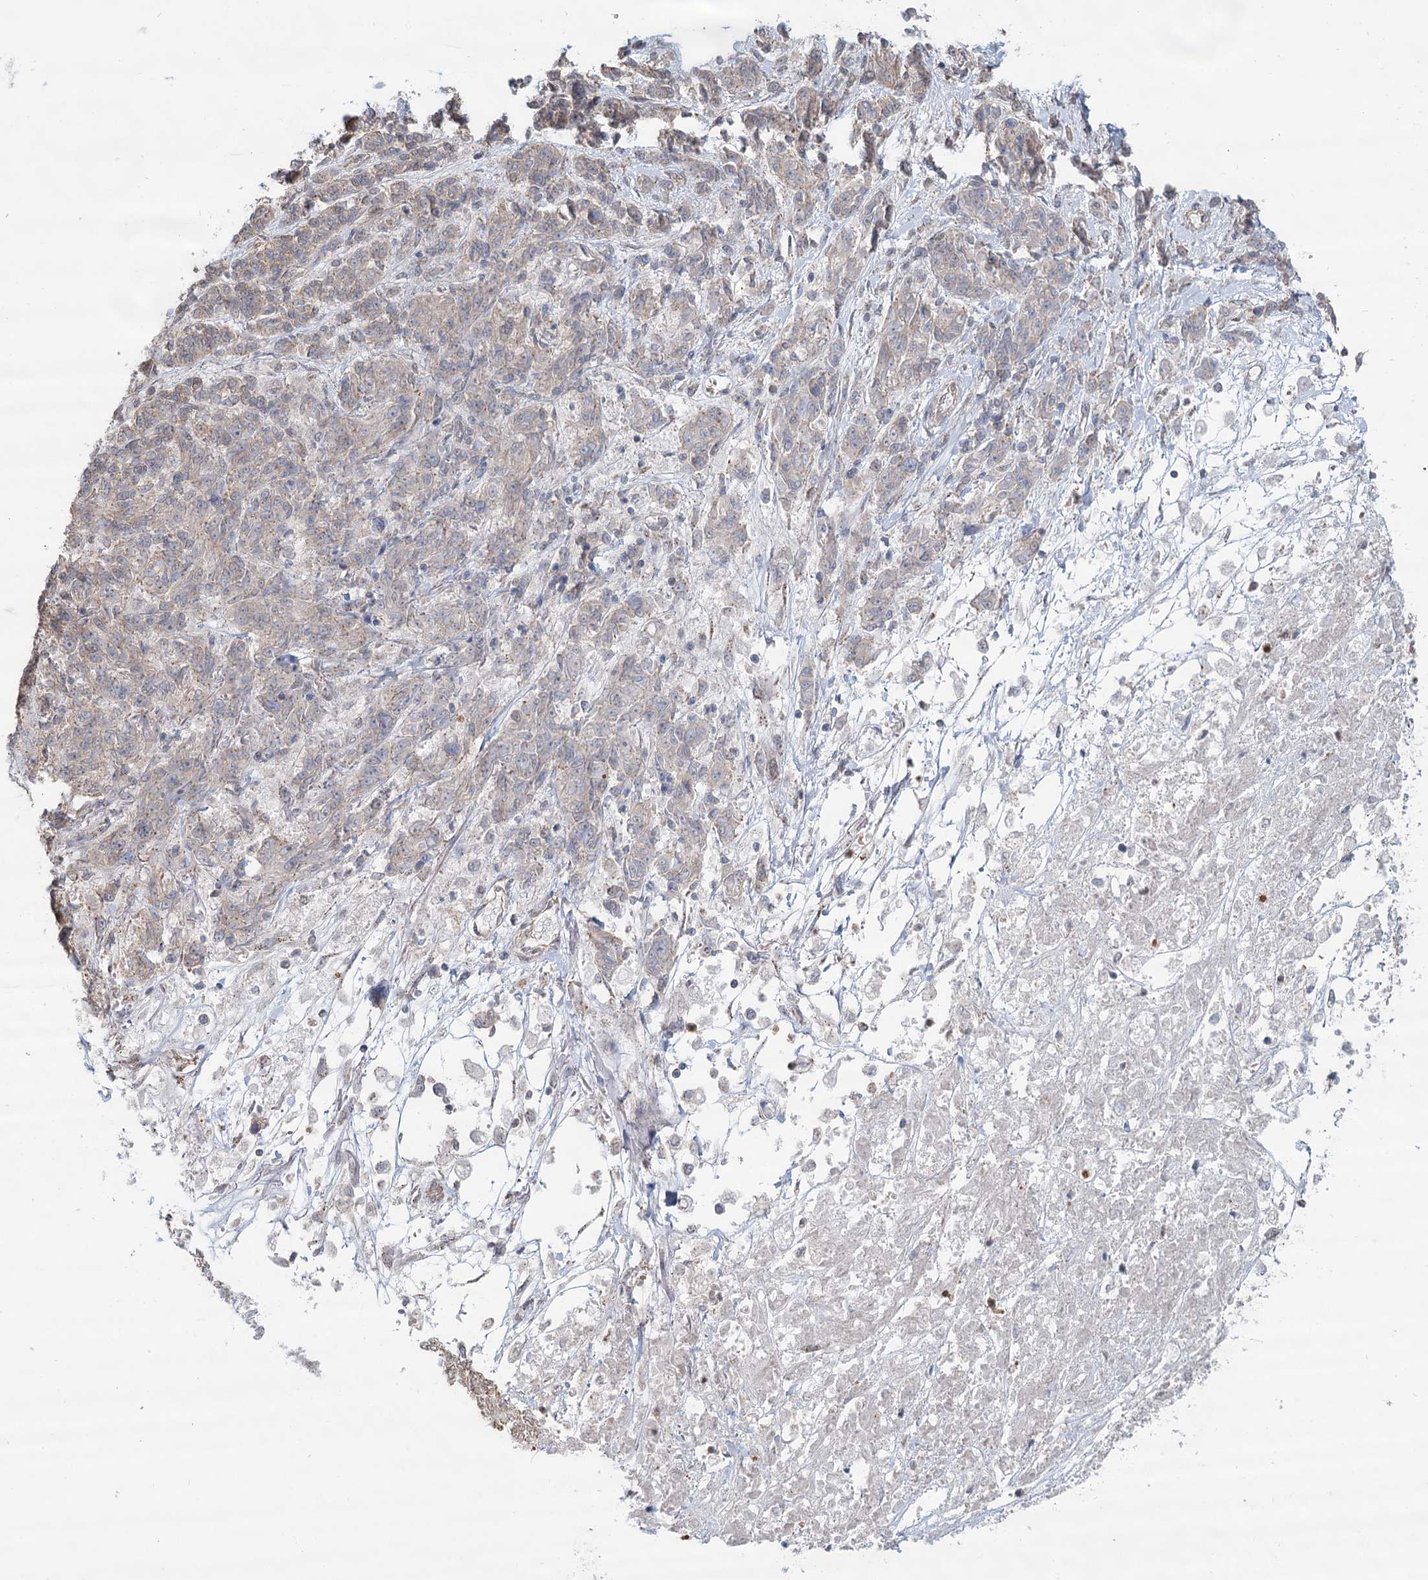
{"staining": {"intensity": "negative", "quantity": "none", "location": "none"}, "tissue": "melanoma", "cell_type": "Tumor cells", "image_type": "cancer", "snomed": [{"axis": "morphology", "description": "Malignant melanoma, NOS"}, {"axis": "topography", "description": "Skin"}], "caption": "Photomicrograph shows no significant protein positivity in tumor cells of malignant melanoma.", "gene": "GPALPP1", "patient": {"sex": "male", "age": 53}}